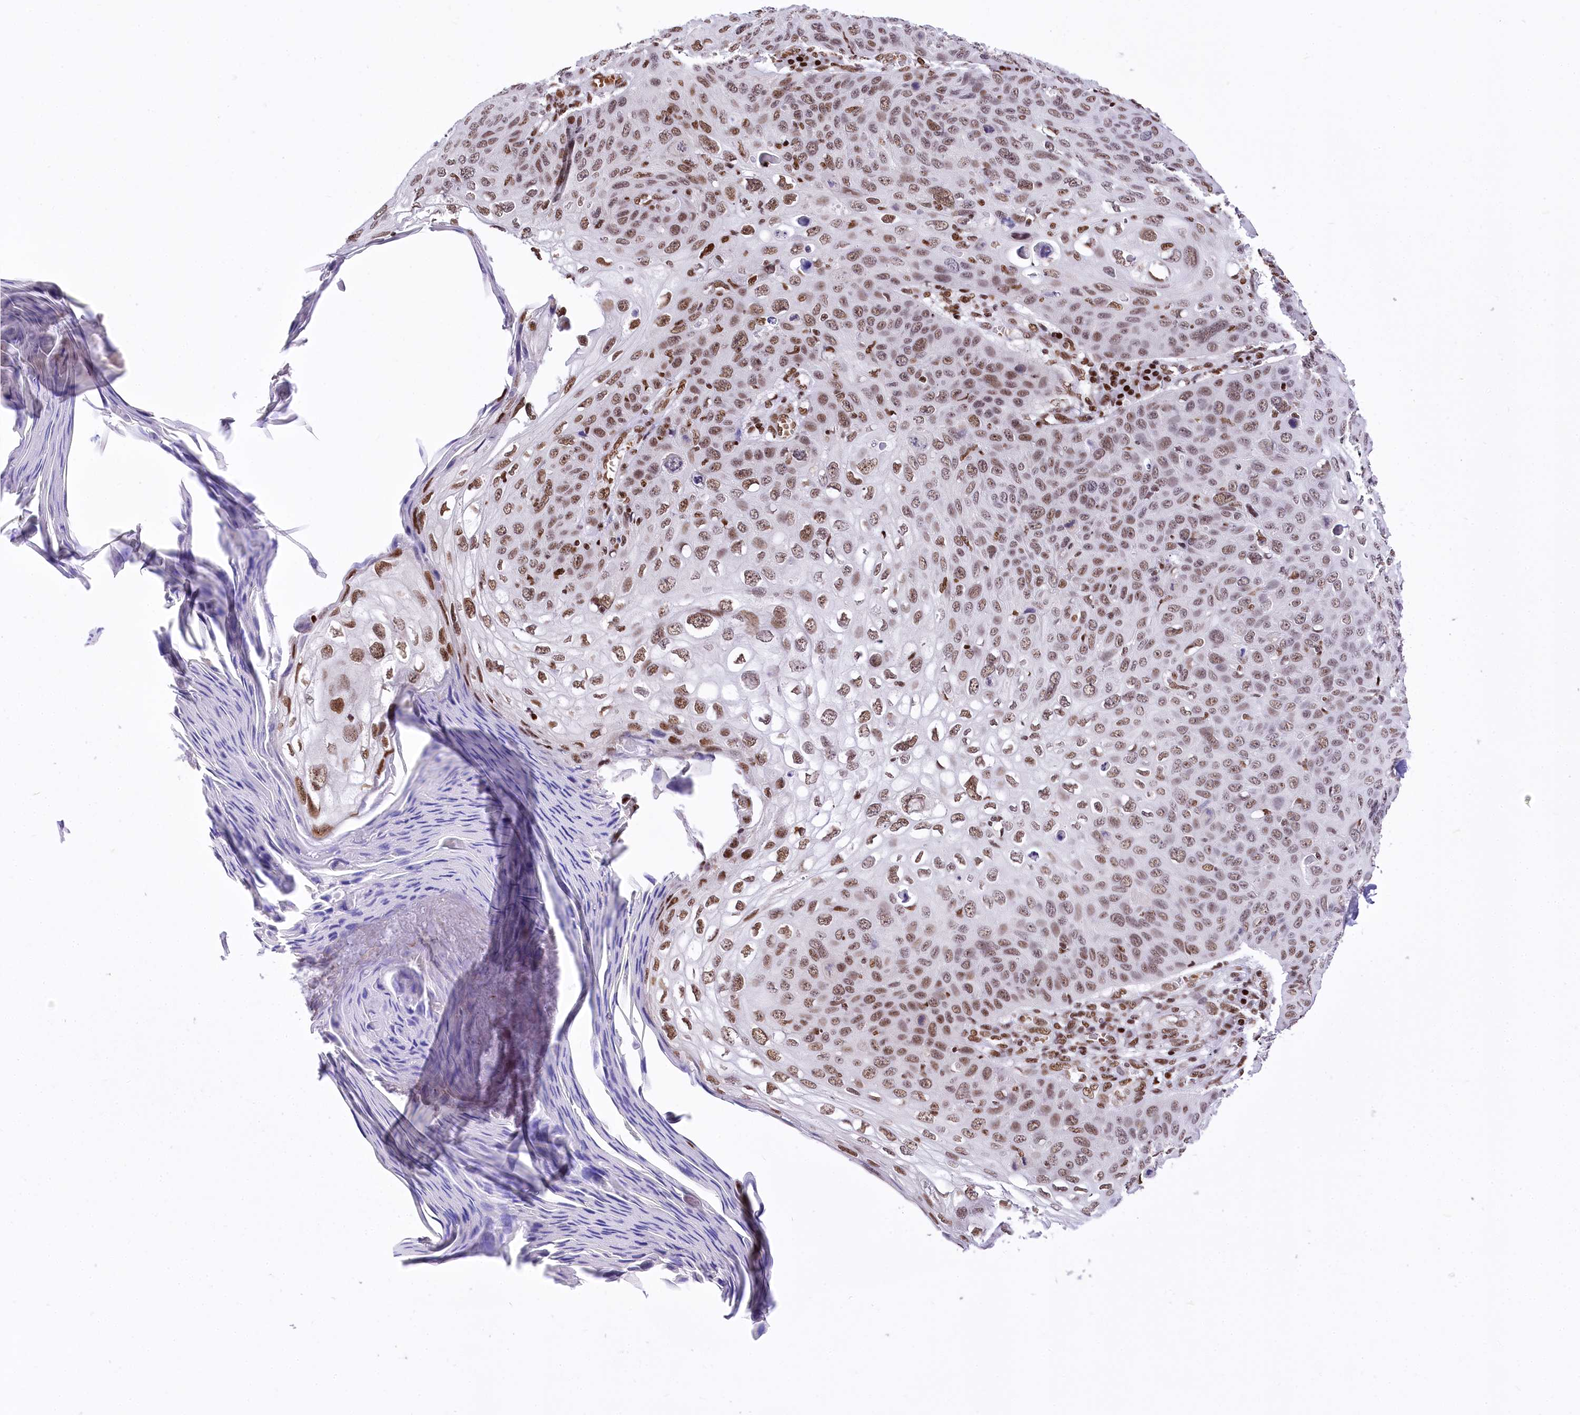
{"staining": {"intensity": "moderate", "quantity": ">75%", "location": "nuclear"}, "tissue": "skin cancer", "cell_type": "Tumor cells", "image_type": "cancer", "snomed": [{"axis": "morphology", "description": "Squamous cell carcinoma, NOS"}, {"axis": "topography", "description": "Skin"}], "caption": "A brown stain labels moderate nuclear positivity of a protein in human skin cancer tumor cells.", "gene": "POU4F3", "patient": {"sex": "female", "age": 90}}